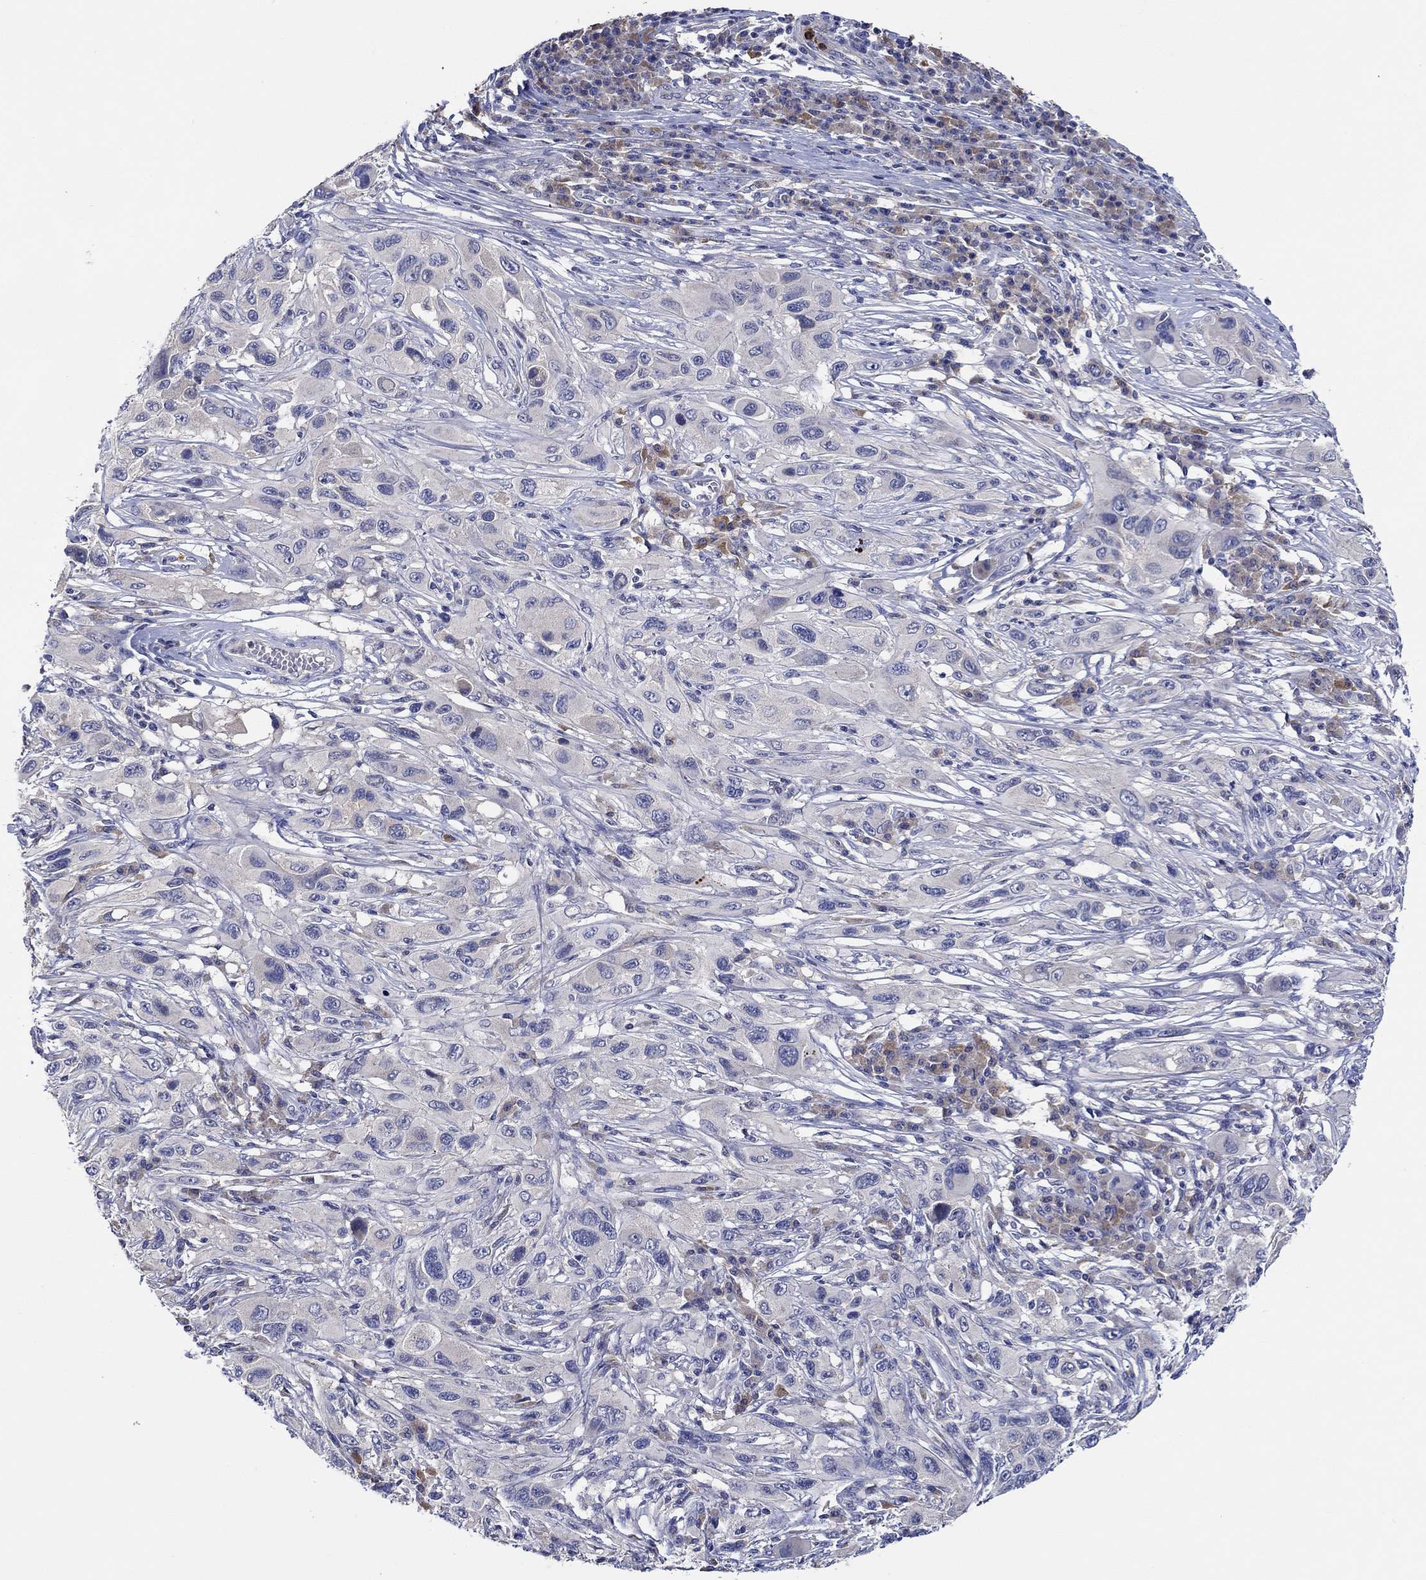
{"staining": {"intensity": "negative", "quantity": "none", "location": "none"}, "tissue": "melanoma", "cell_type": "Tumor cells", "image_type": "cancer", "snomed": [{"axis": "morphology", "description": "Malignant melanoma, NOS"}, {"axis": "topography", "description": "Skin"}], "caption": "Malignant melanoma was stained to show a protein in brown. There is no significant positivity in tumor cells. (DAB immunohistochemistry (IHC), high magnification).", "gene": "CHIT1", "patient": {"sex": "male", "age": 53}}